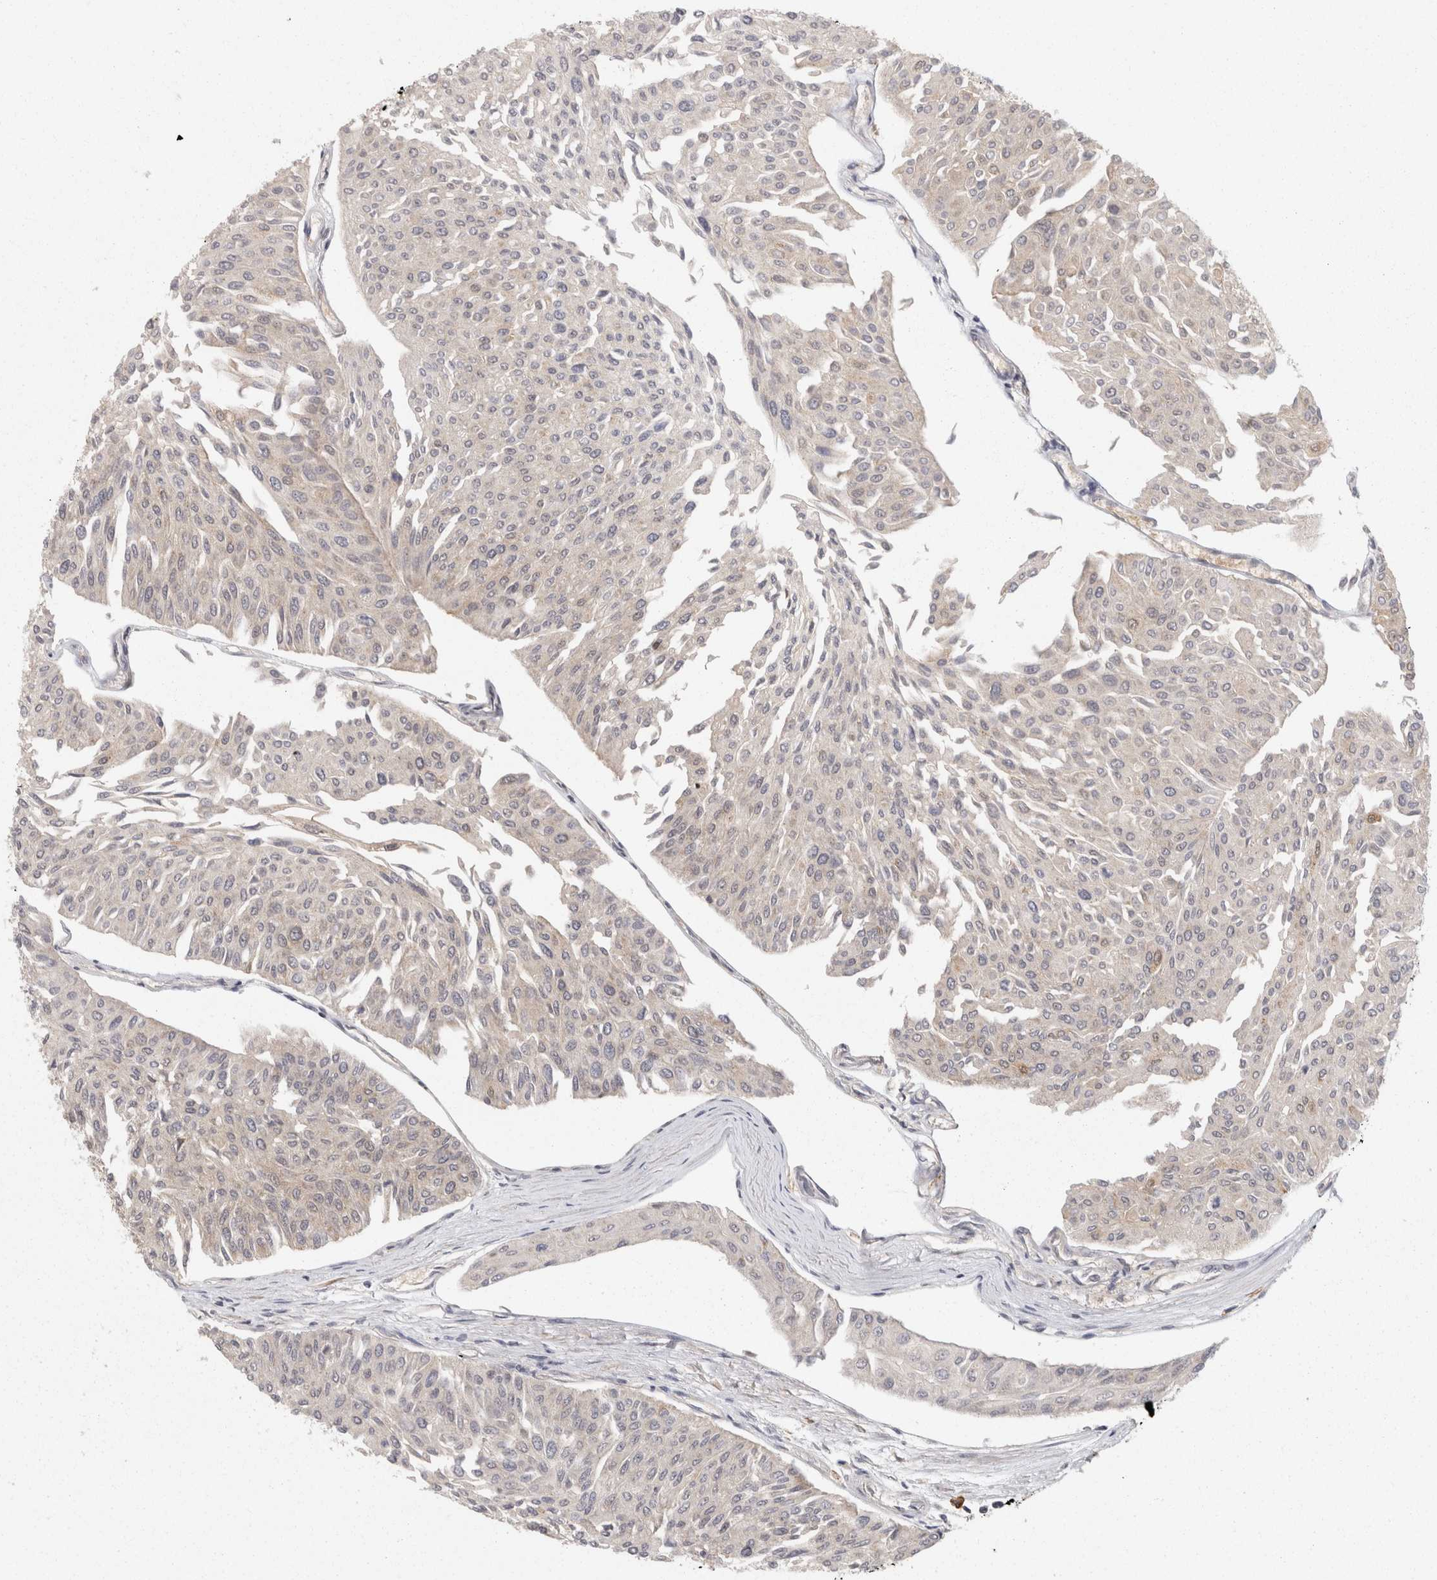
{"staining": {"intensity": "weak", "quantity": "25%-75%", "location": "cytoplasmic/membranous"}, "tissue": "urothelial cancer", "cell_type": "Tumor cells", "image_type": "cancer", "snomed": [{"axis": "morphology", "description": "Urothelial carcinoma, Low grade"}, {"axis": "topography", "description": "Urinary bladder"}], "caption": "Human urothelial cancer stained with a brown dye reveals weak cytoplasmic/membranous positive staining in about 25%-75% of tumor cells.", "gene": "ACAT2", "patient": {"sex": "male", "age": 67}}